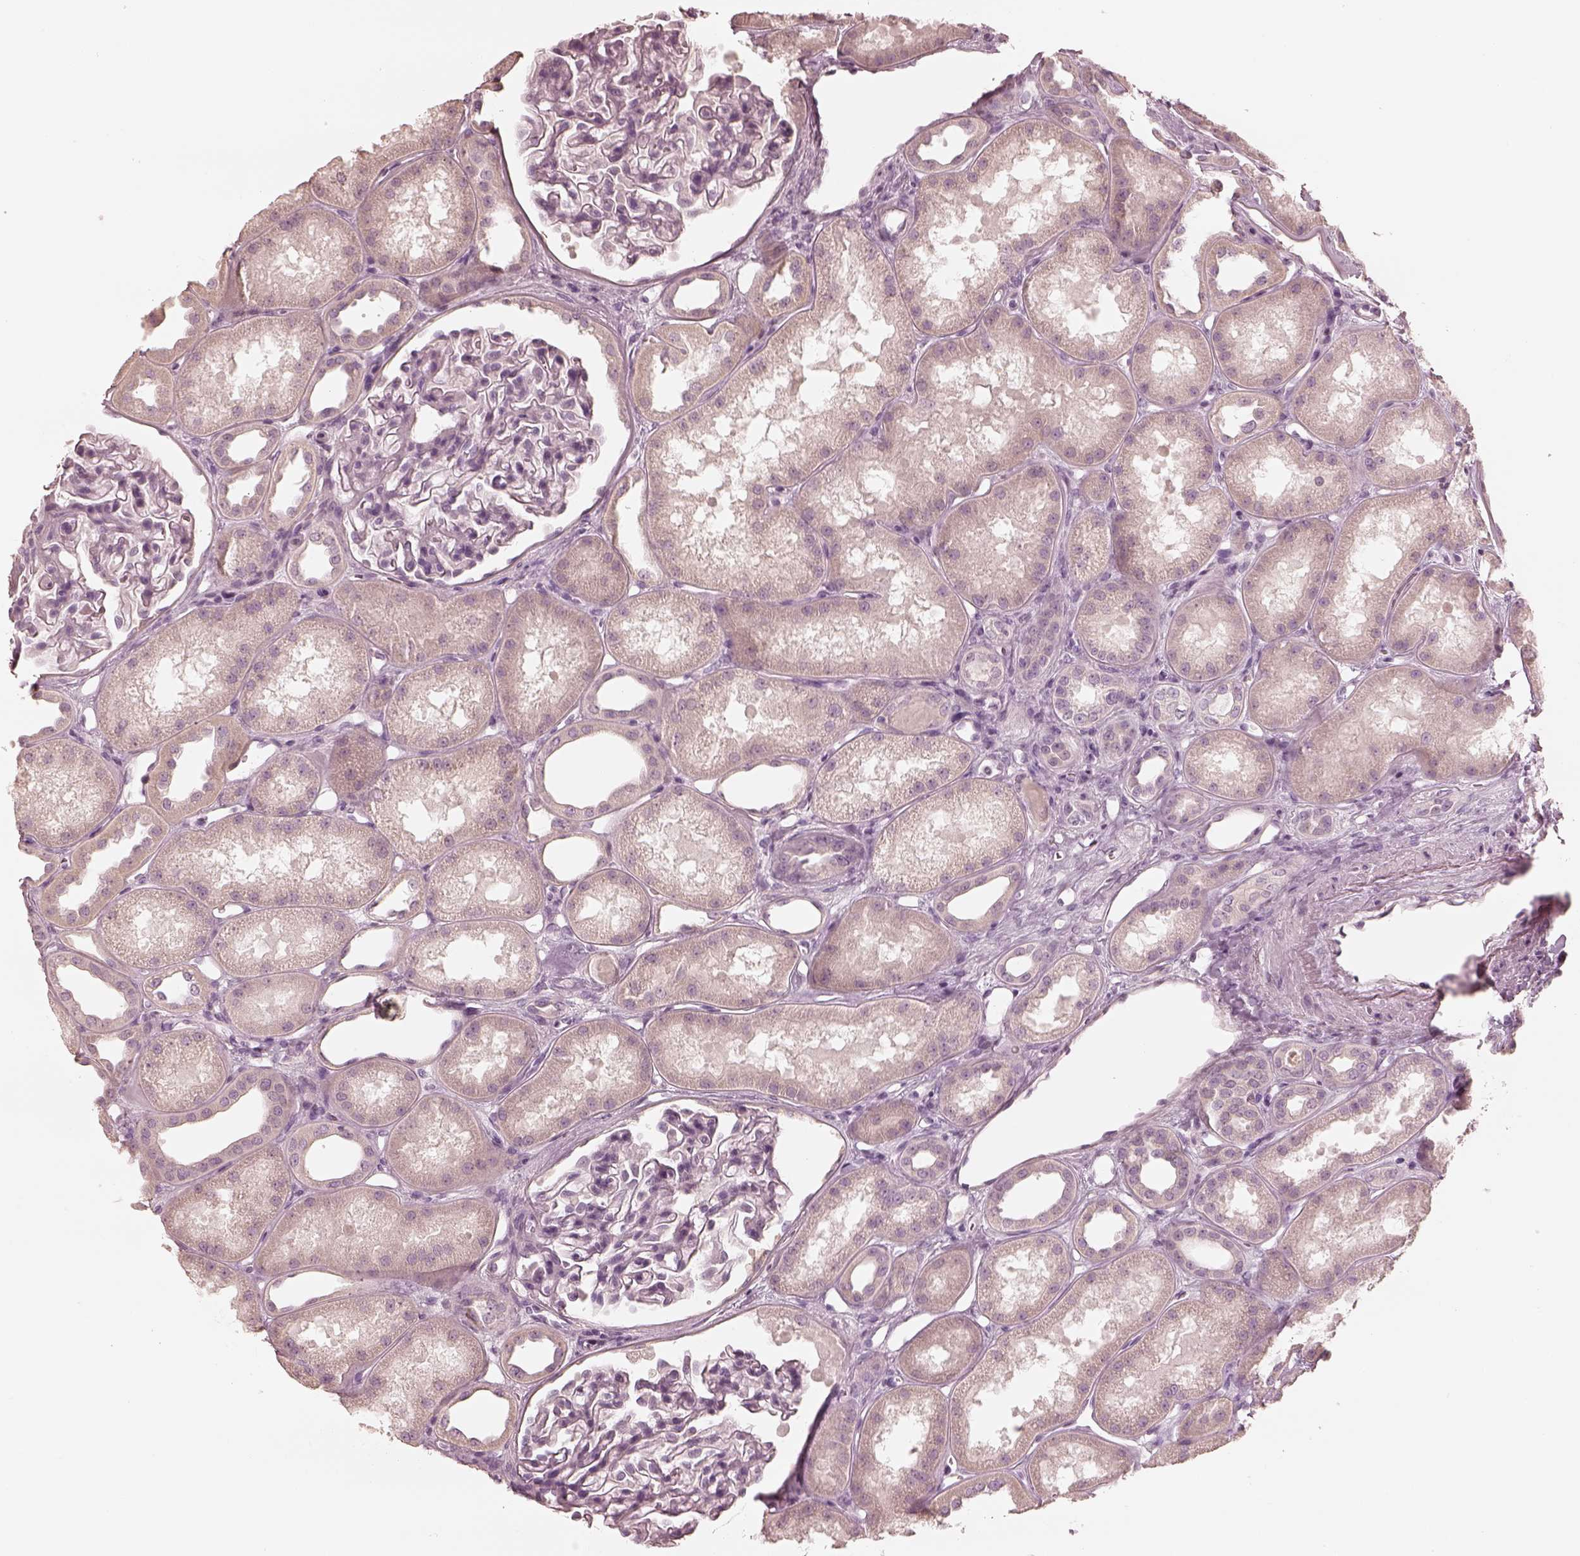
{"staining": {"intensity": "negative", "quantity": "none", "location": "none"}, "tissue": "kidney", "cell_type": "Cells in glomeruli", "image_type": "normal", "snomed": [{"axis": "morphology", "description": "Normal tissue, NOS"}, {"axis": "topography", "description": "Kidney"}], "caption": "Immunohistochemistry histopathology image of unremarkable kidney: human kidney stained with DAB shows no significant protein positivity in cells in glomeruli.", "gene": "CALR3", "patient": {"sex": "male", "age": 61}}